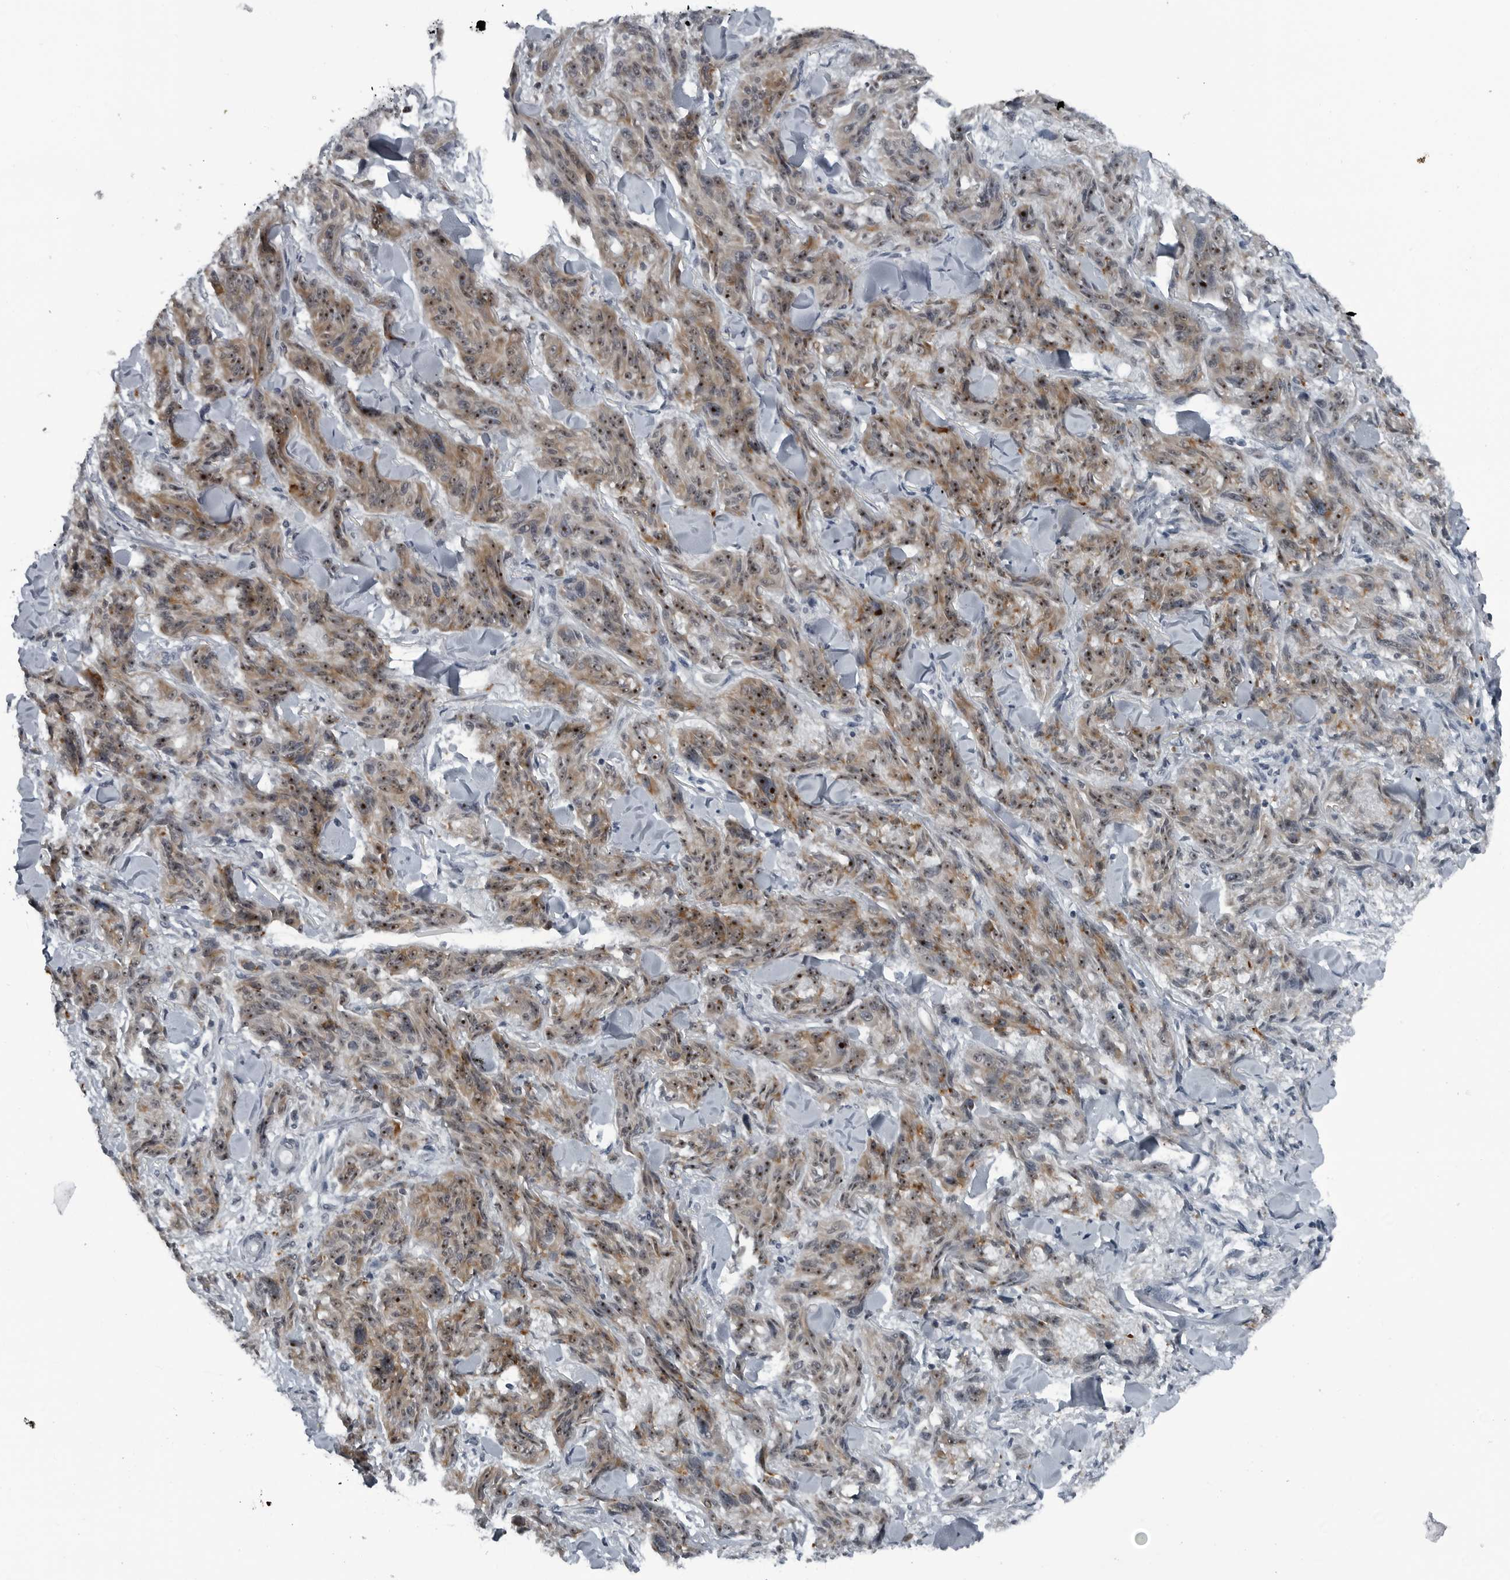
{"staining": {"intensity": "moderate", "quantity": ">75%", "location": "cytoplasmic/membranous,nuclear"}, "tissue": "melanoma", "cell_type": "Tumor cells", "image_type": "cancer", "snomed": [{"axis": "morphology", "description": "Malignant melanoma, NOS"}, {"axis": "topography", "description": "Skin"}], "caption": "High-magnification brightfield microscopy of malignant melanoma stained with DAB (3,3'-diaminobenzidine) (brown) and counterstained with hematoxylin (blue). tumor cells exhibit moderate cytoplasmic/membranous and nuclear expression is present in approximately>75% of cells.", "gene": "DNAAF11", "patient": {"sex": "male", "age": 53}}